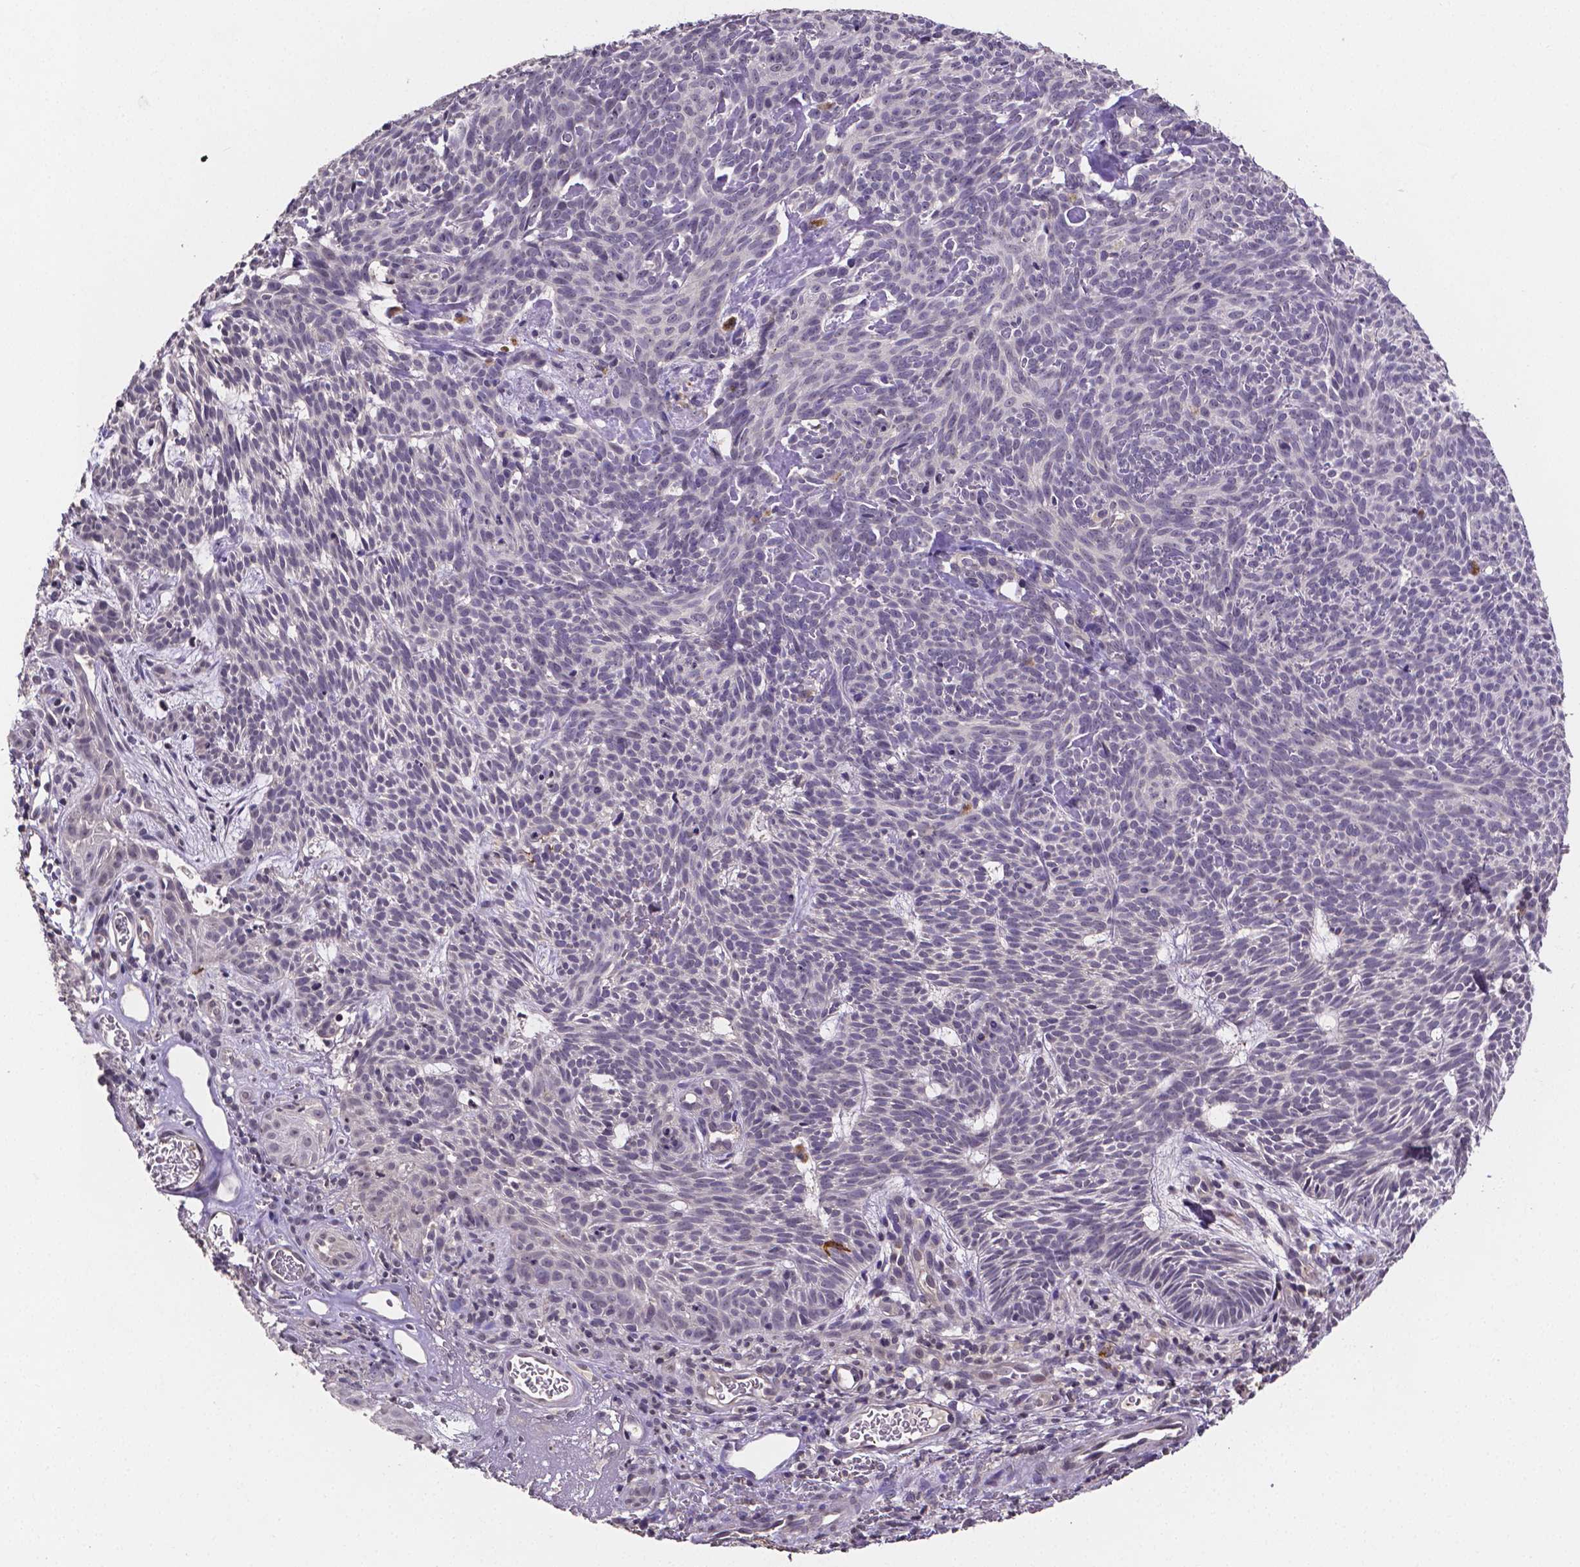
{"staining": {"intensity": "negative", "quantity": "none", "location": "none"}, "tissue": "skin cancer", "cell_type": "Tumor cells", "image_type": "cancer", "snomed": [{"axis": "morphology", "description": "Basal cell carcinoma"}, {"axis": "topography", "description": "Skin"}], "caption": "Tumor cells show no significant staining in skin basal cell carcinoma.", "gene": "NRGN", "patient": {"sex": "male", "age": 59}}